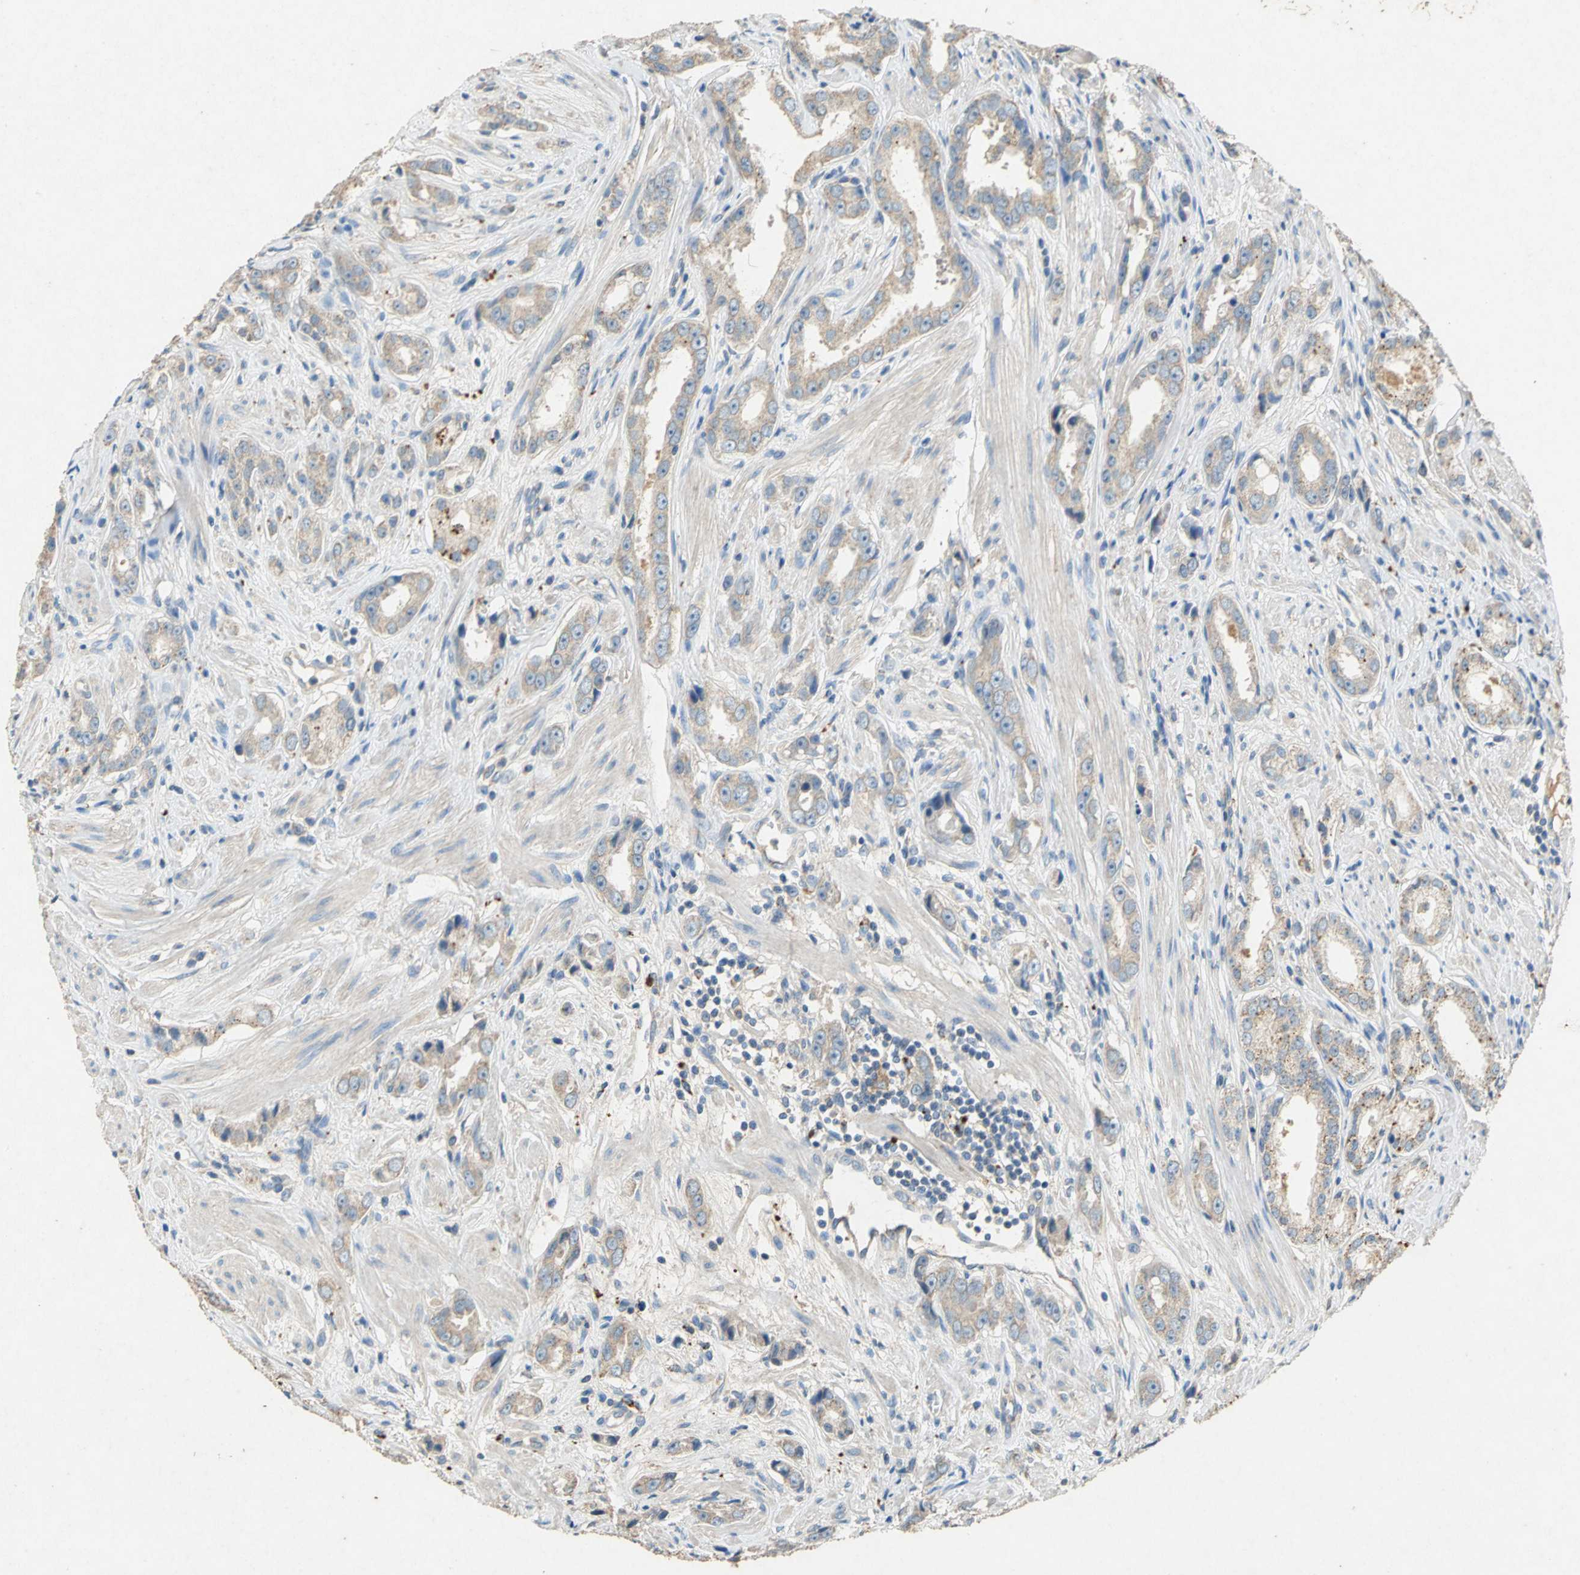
{"staining": {"intensity": "weak", "quantity": ">75%", "location": "cytoplasmic/membranous"}, "tissue": "prostate cancer", "cell_type": "Tumor cells", "image_type": "cancer", "snomed": [{"axis": "morphology", "description": "Adenocarcinoma, Medium grade"}, {"axis": "topography", "description": "Prostate"}], "caption": "Immunohistochemistry micrograph of neoplastic tissue: human prostate cancer (adenocarcinoma (medium-grade)) stained using immunohistochemistry shows low levels of weak protein expression localized specifically in the cytoplasmic/membranous of tumor cells, appearing as a cytoplasmic/membranous brown color.", "gene": "ADAMTS5", "patient": {"sex": "male", "age": 53}}